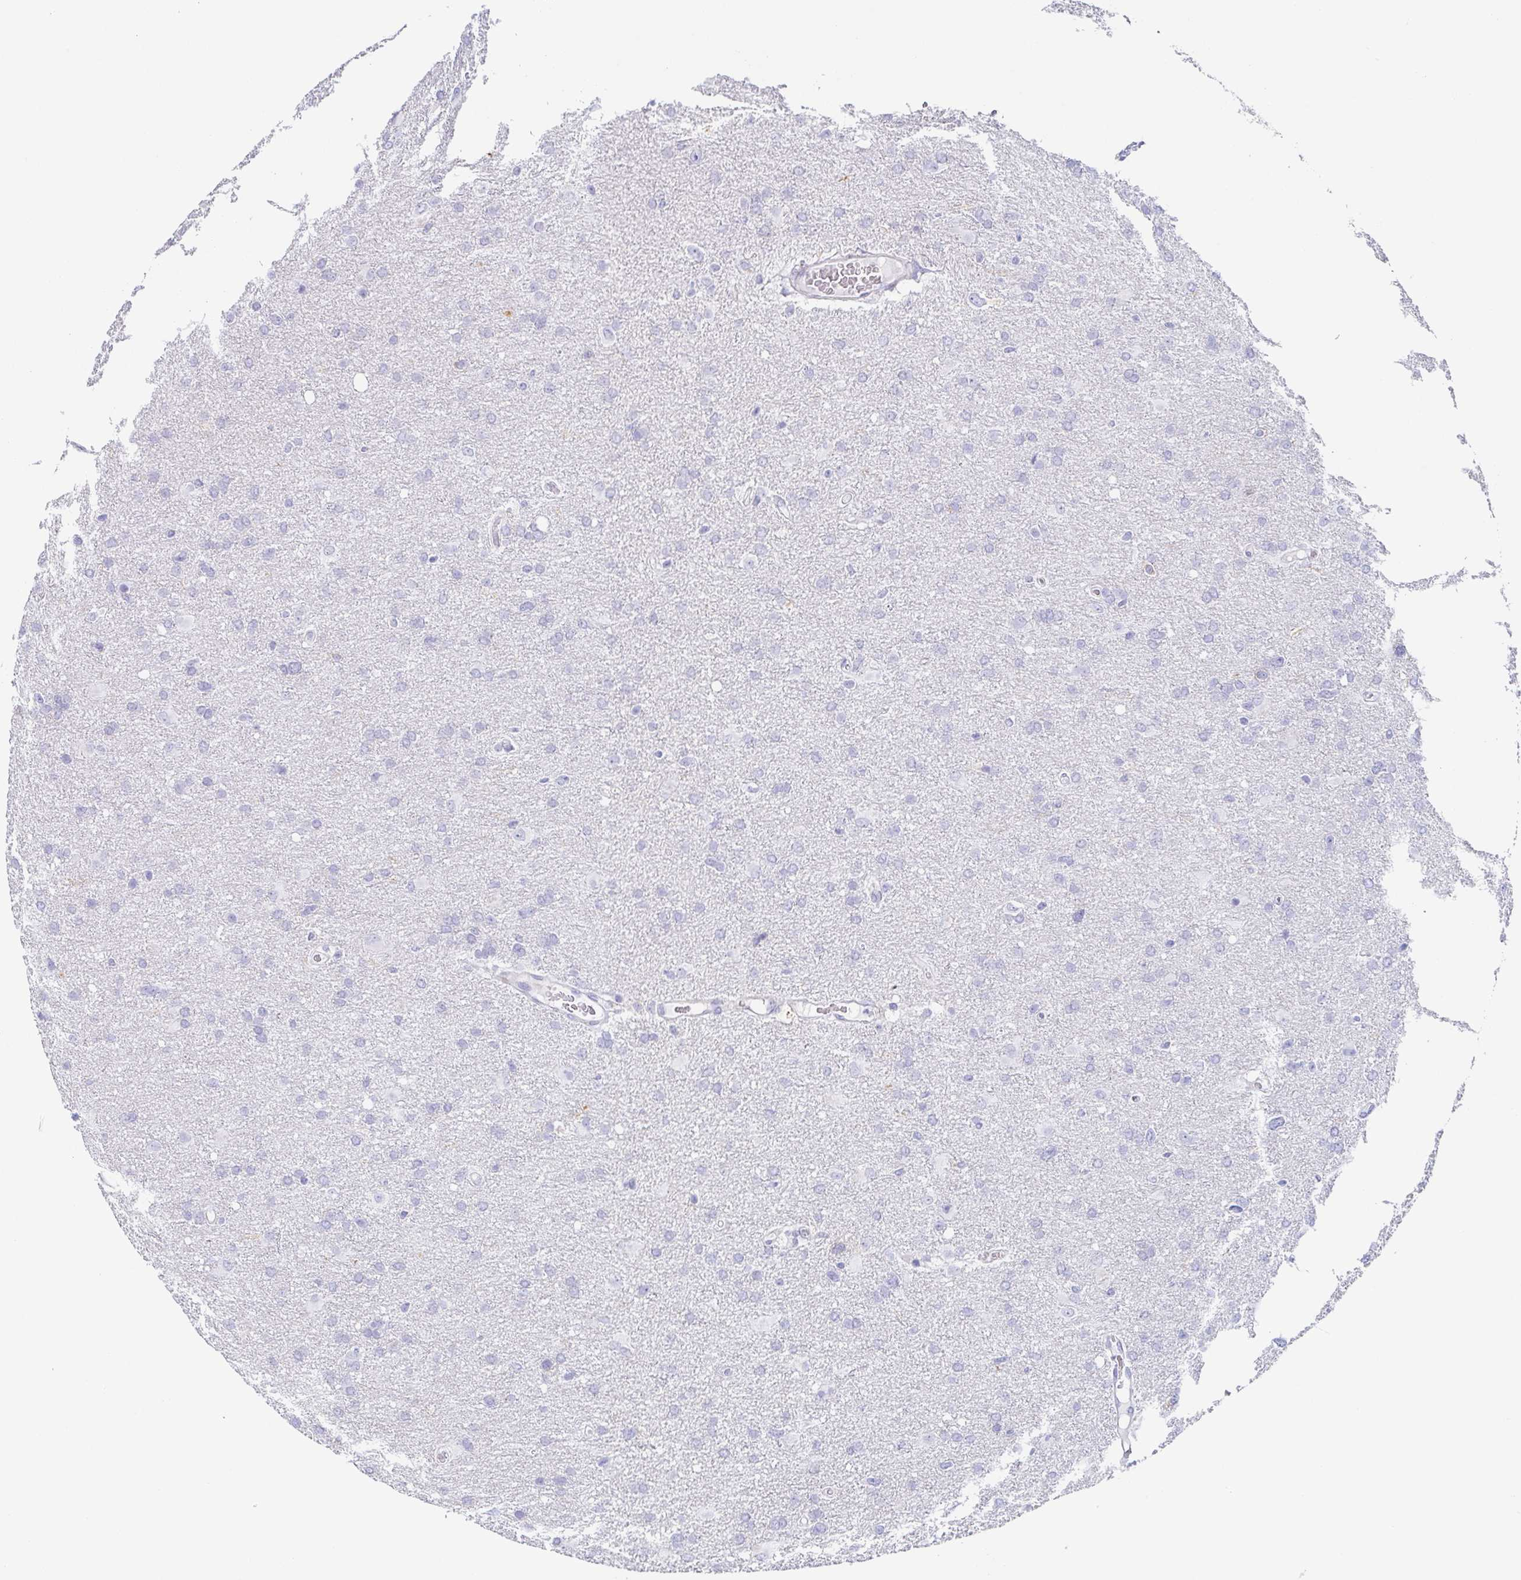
{"staining": {"intensity": "negative", "quantity": "none", "location": "none"}, "tissue": "glioma", "cell_type": "Tumor cells", "image_type": "cancer", "snomed": [{"axis": "morphology", "description": "Glioma, malignant, High grade"}, {"axis": "topography", "description": "Brain"}], "caption": "High magnification brightfield microscopy of glioma stained with DAB (brown) and counterstained with hematoxylin (blue): tumor cells show no significant positivity. (DAB (3,3'-diaminobenzidine) immunohistochemistry (IHC), high magnification).", "gene": "PRR27", "patient": {"sex": "male", "age": 53}}